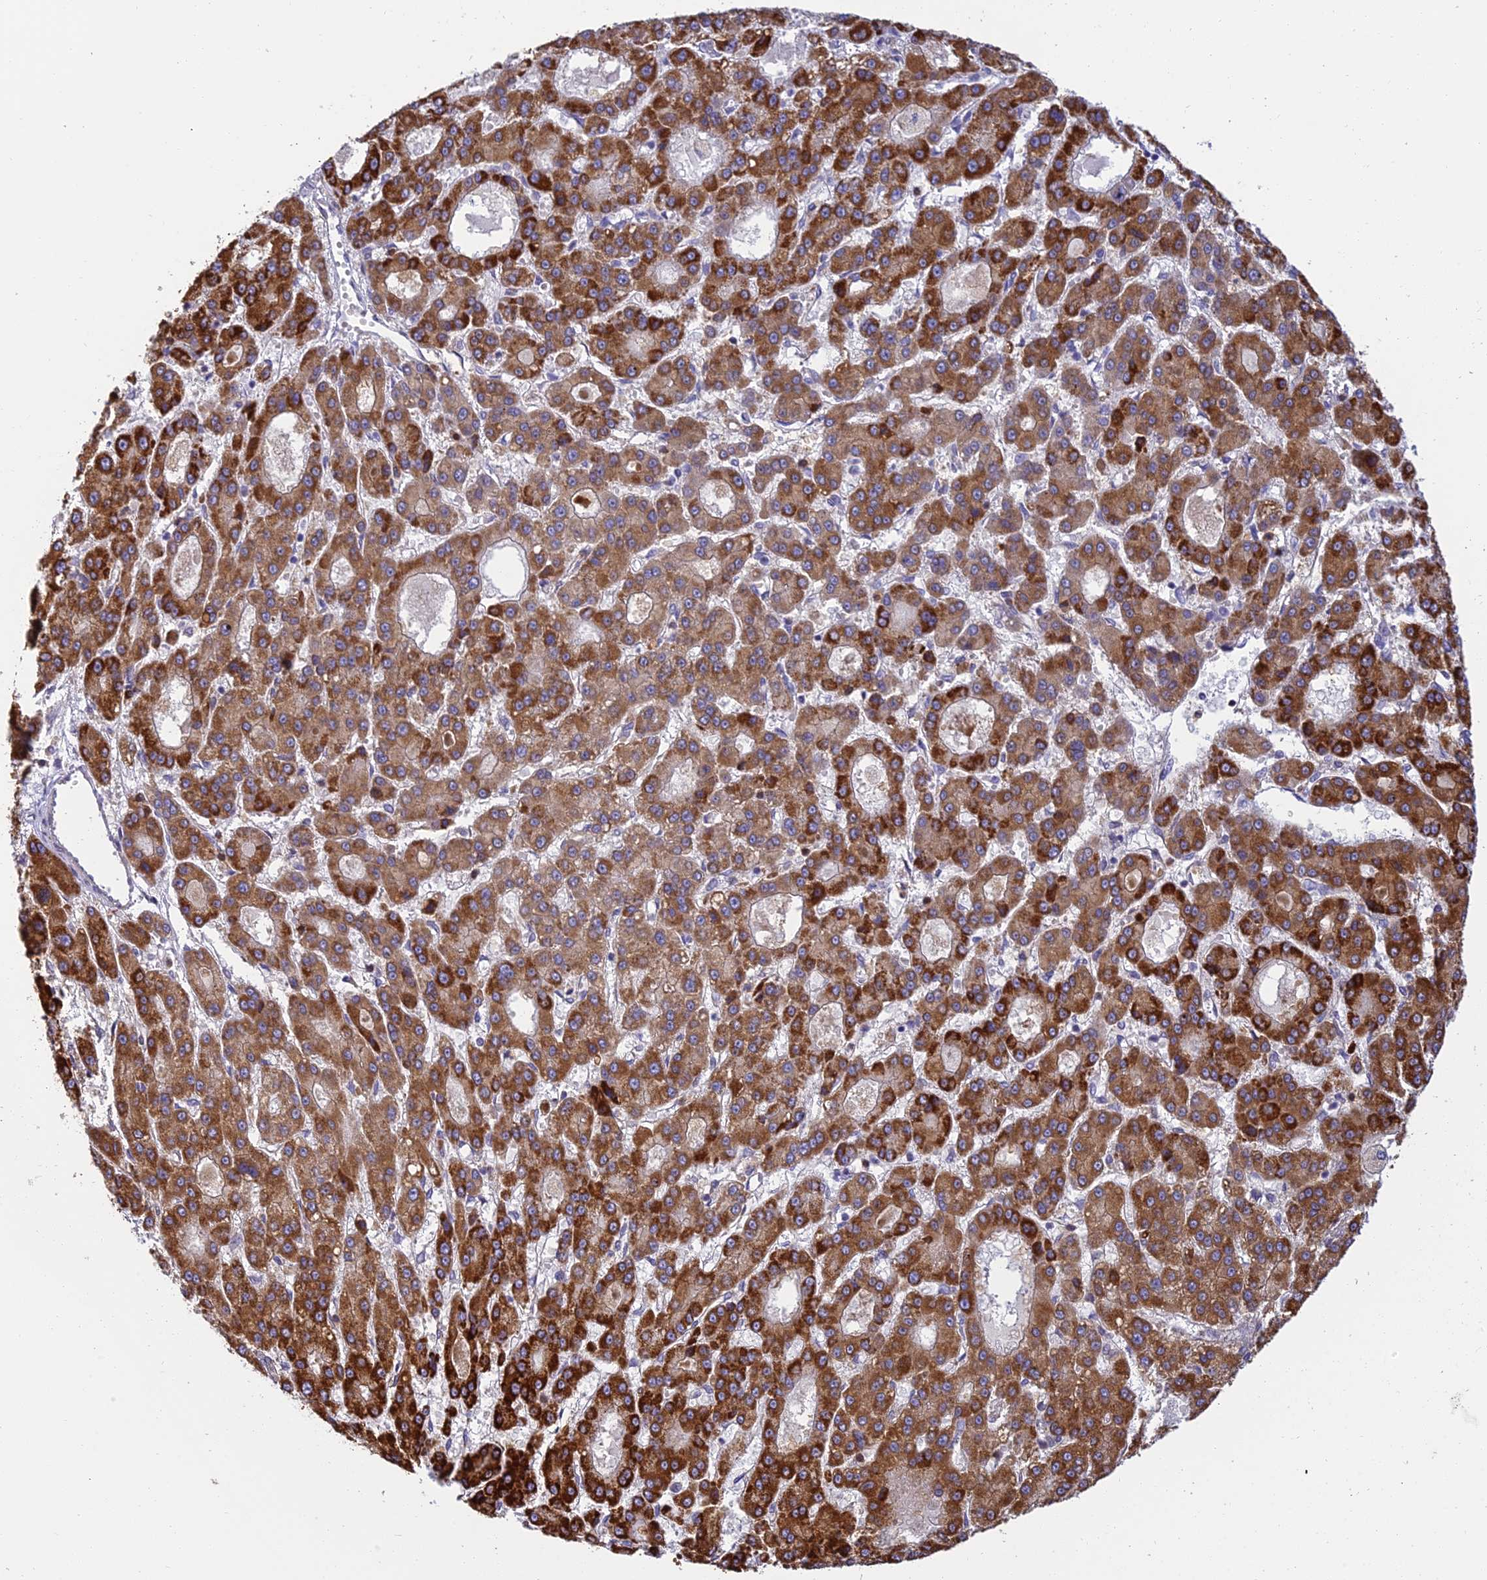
{"staining": {"intensity": "strong", "quantity": ">75%", "location": "cytoplasmic/membranous"}, "tissue": "liver cancer", "cell_type": "Tumor cells", "image_type": "cancer", "snomed": [{"axis": "morphology", "description": "Carcinoma, Hepatocellular, NOS"}, {"axis": "topography", "description": "Liver"}], "caption": "Immunohistochemistry histopathology image of liver cancer (hepatocellular carcinoma) stained for a protein (brown), which shows high levels of strong cytoplasmic/membranous expression in approximately >75% of tumor cells.", "gene": "CLCN7", "patient": {"sex": "male", "age": 70}}